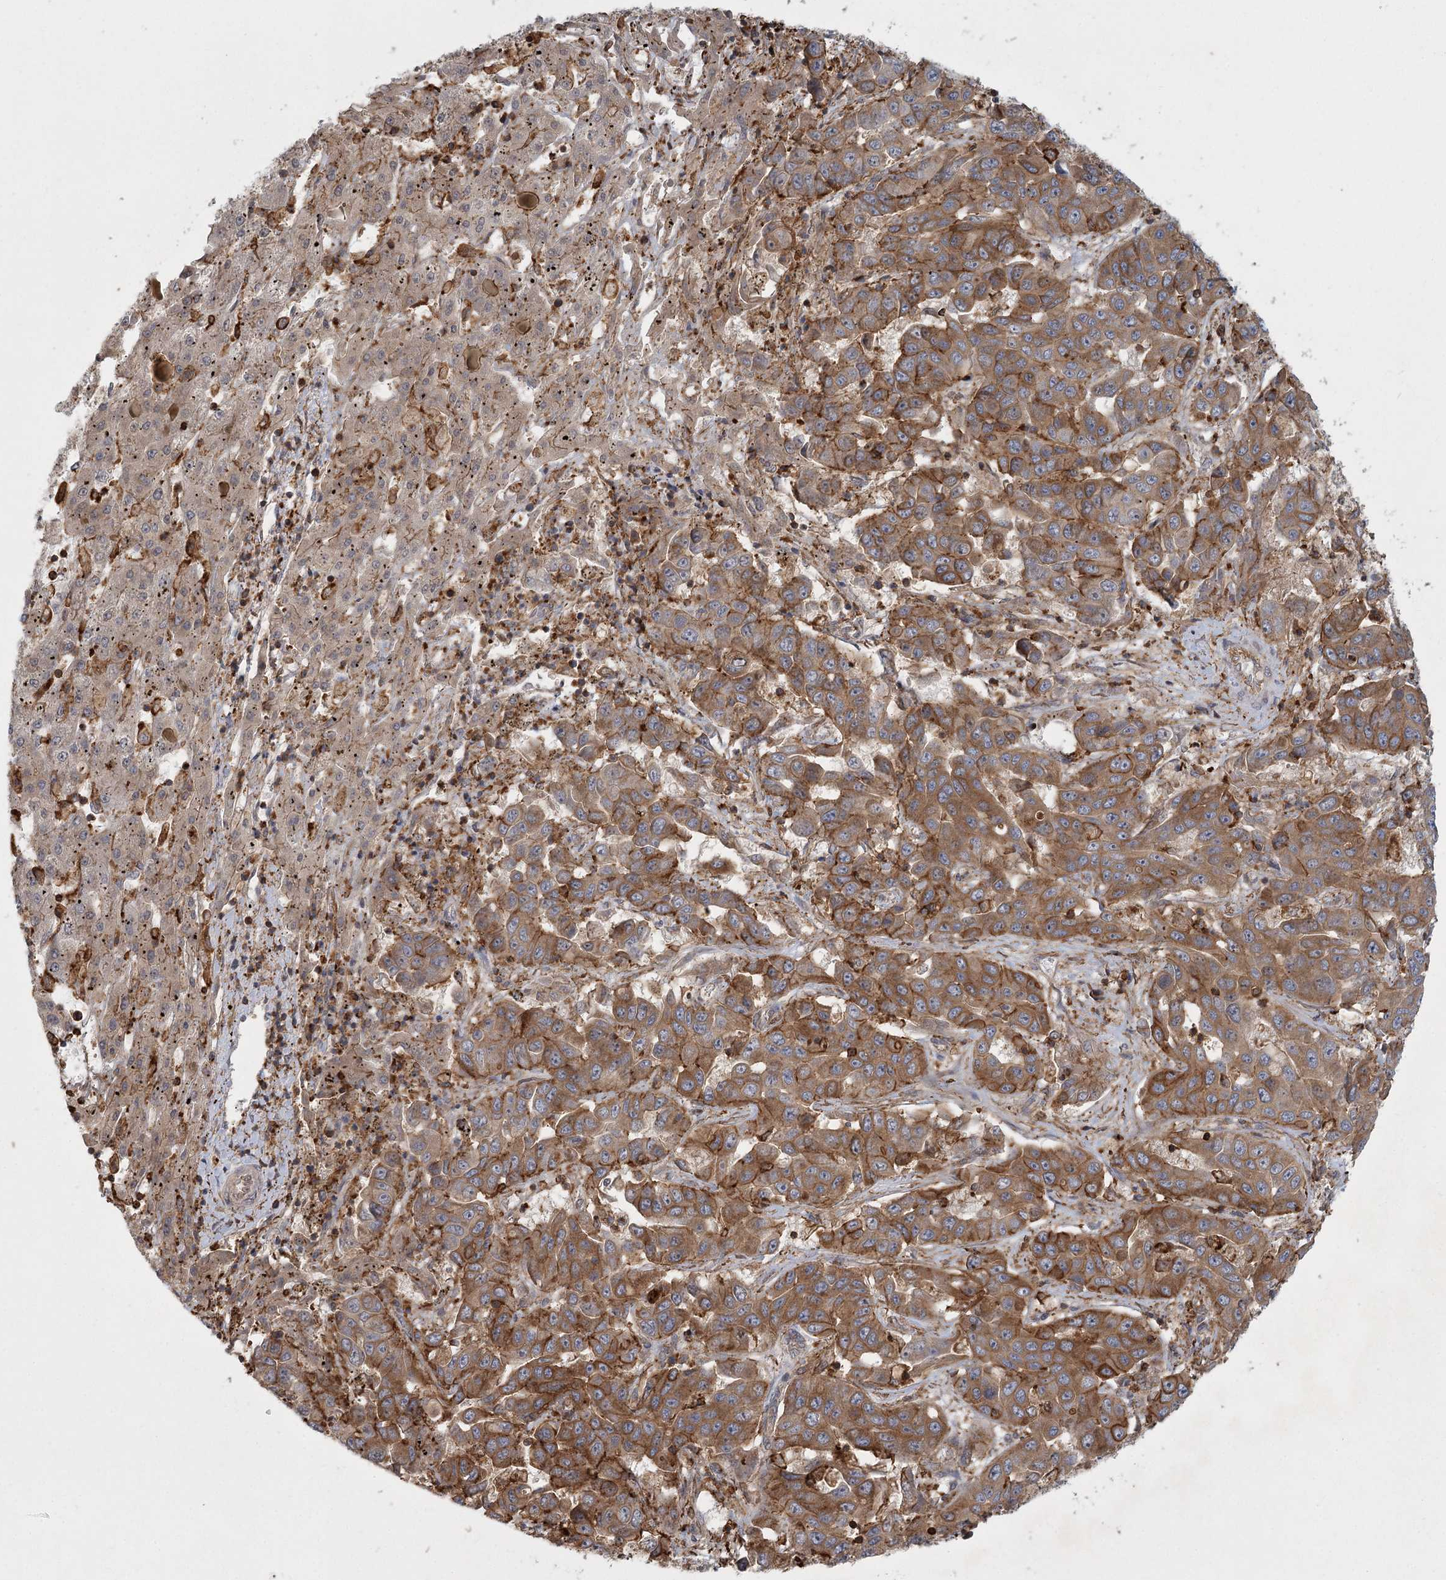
{"staining": {"intensity": "moderate", "quantity": ">75%", "location": "cytoplasmic/membranous"}, "tissue": "liver cancer", "cell_type": "Tumor cells", "image_type": "cancer", "snomed": [{"axis": "morphology", "description": "Cholangiocarcinoma"}, {"axis": "topography", "description": "Liver"}], "caption": "Tumor cells show medium levels of moderate cytoplasmic/membranous expression in approximately >75% of cells in liver cholangiocarcinoma.", "gene": "MEPE", "patient": {"sex": "female", "age": 52}}